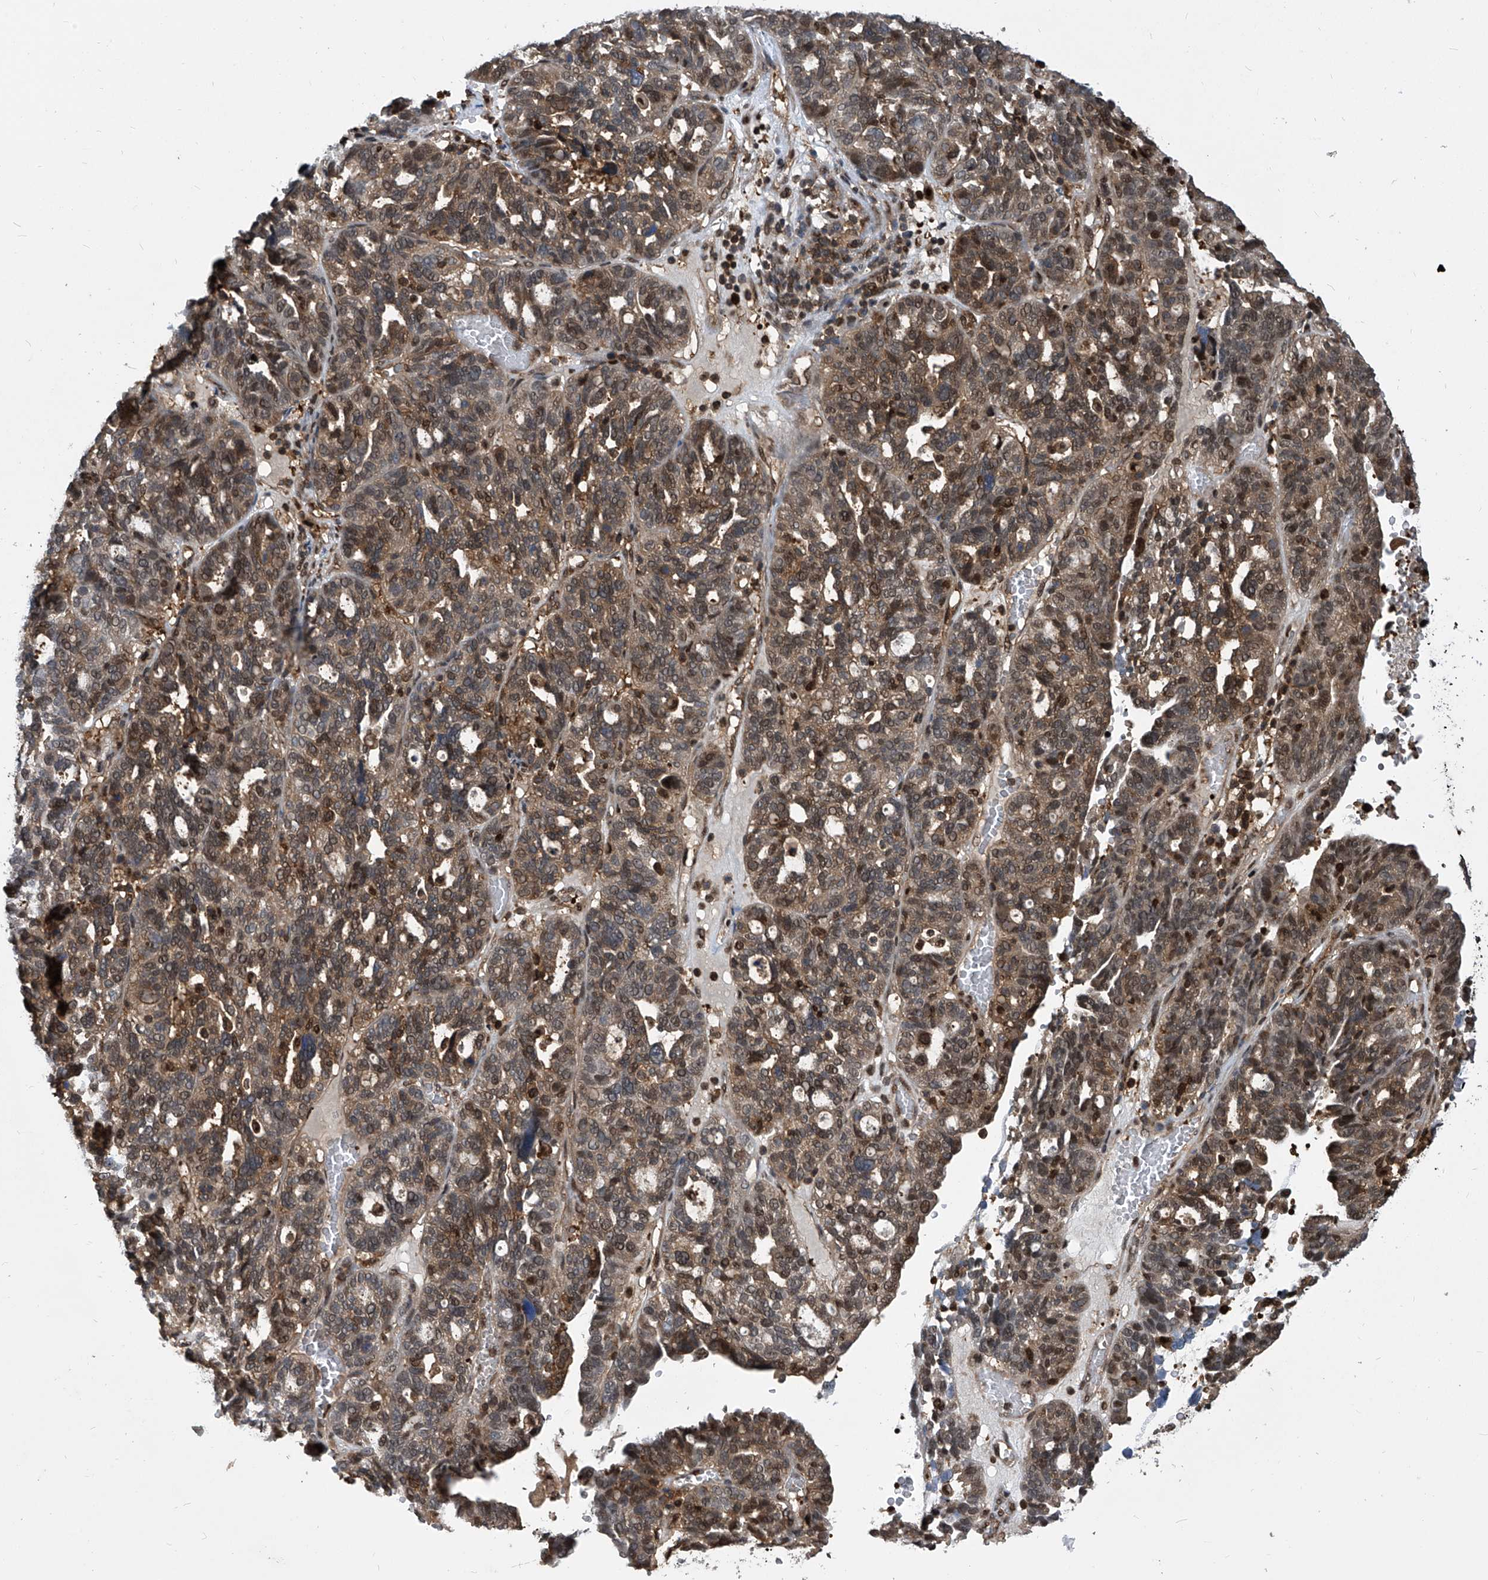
{"staining": {"intensity": "moderate", "quantity": "25%-75%", "location": "cytoplasmic/membranous,nuclear"}, "tissue": "ovarian cancer", "cell_type": "Tumor cells", "image_type": "cancer", "snomed": [{"axis": "morphology", "description": "Cystadenocarcinoma, serous, NOS"}, {"axis": "topography", "description": "Ovary"}], "caption": "Immunohistochemistry (IHC) photomicrograph of ovarian cancer stained for a protein (brown), which displays medium levels of moderate cytoplasmic/membranous and nuclear positivity in approximately 25%-75% of tumor cells.", "gene": "PSMB1", "patient": {"sex": "female", "age": 59}}